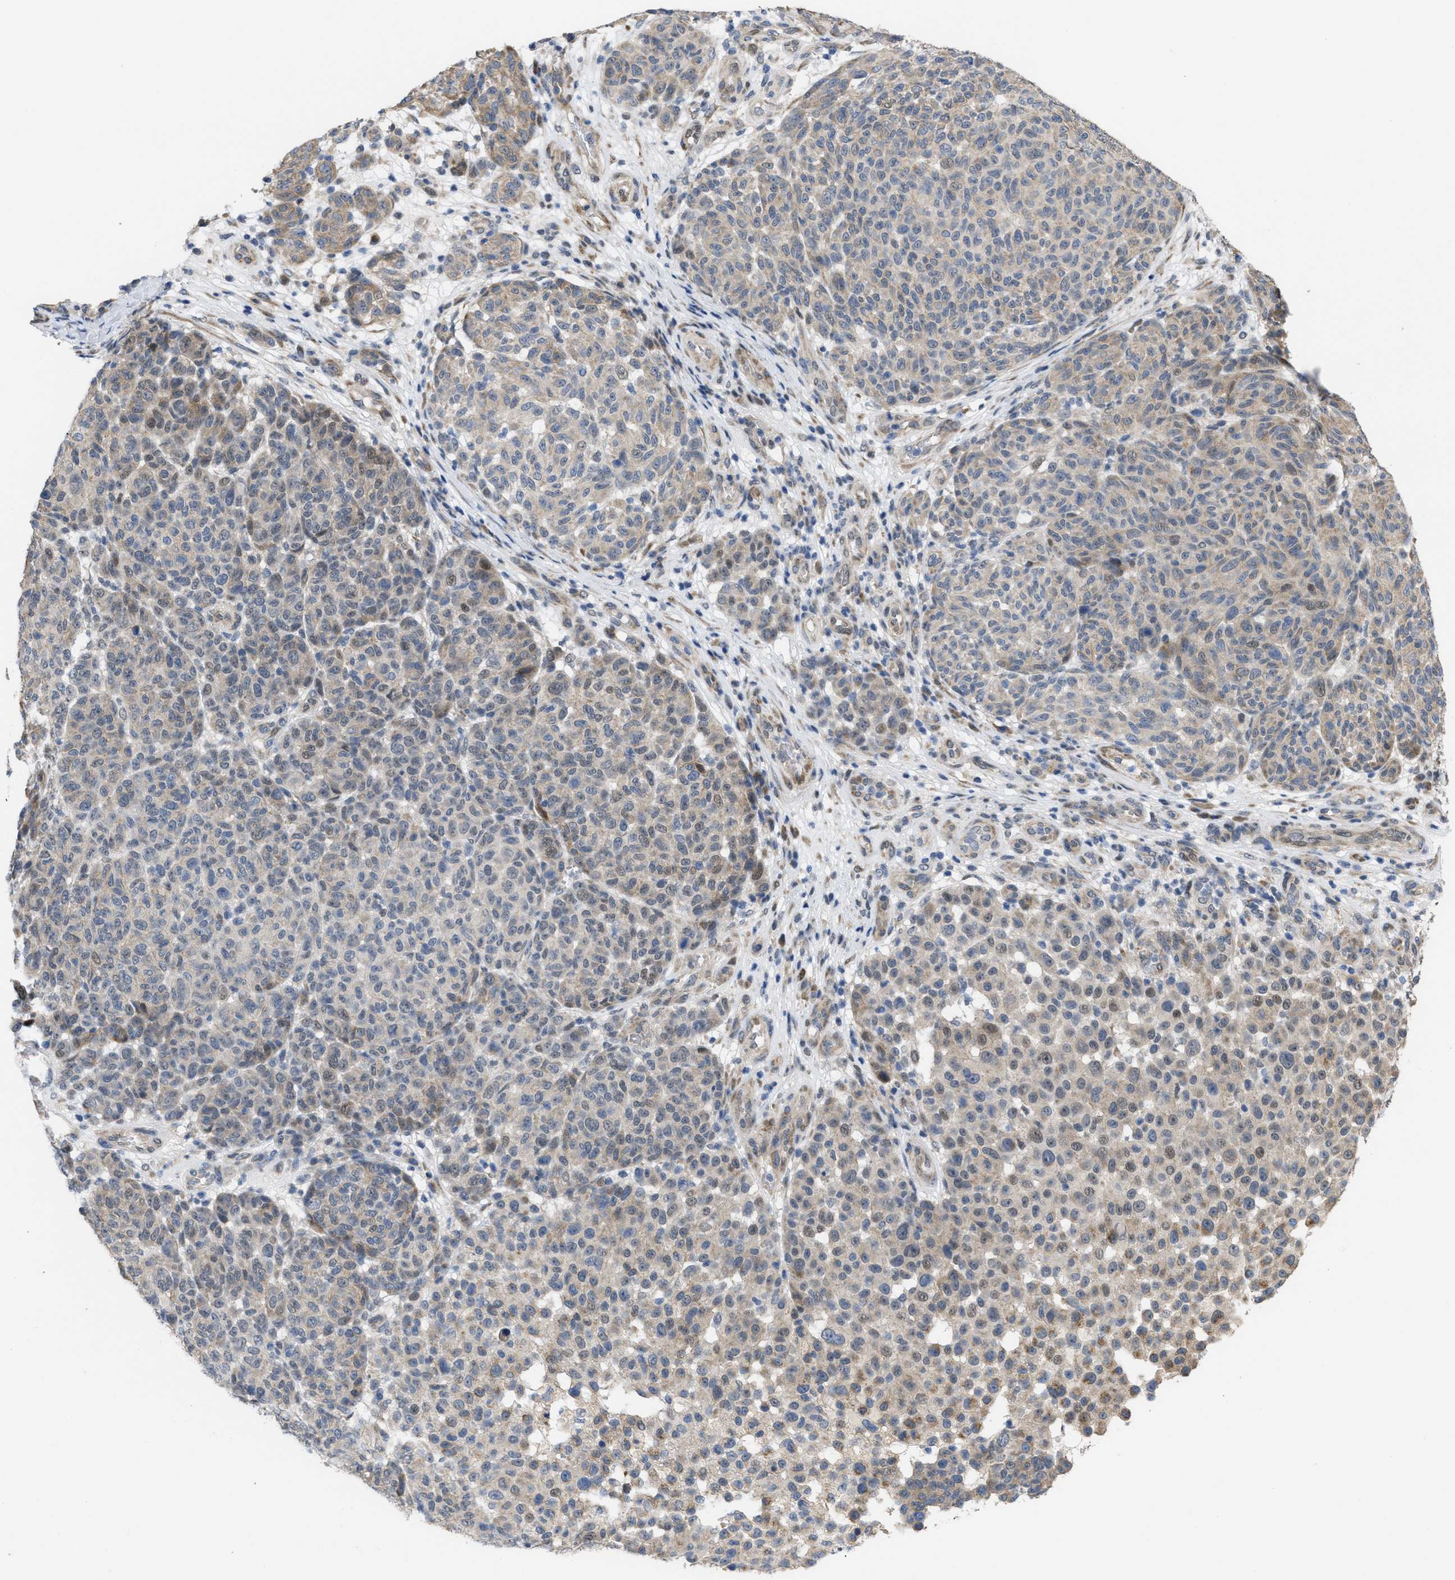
{"staining": {"intensity": "weak", "quantity": "25%-75%", "location": "cytoplasmic/membranous,nuclear"}, "tissue": "melanoma", "cell_type": "Tumor cells", "image_type": "cancer", "snomed": [{"axis": "morphology", "description": "Malignant melanoma, NOS"}, {"axis": "topography", "description": "Skin"}], "caption": "Human malignant melanoma stained with a protein marker reveals weak staining in tumor cells.", "gene": "CDPF1", "patient": {"sex": "male", "age": 59}}